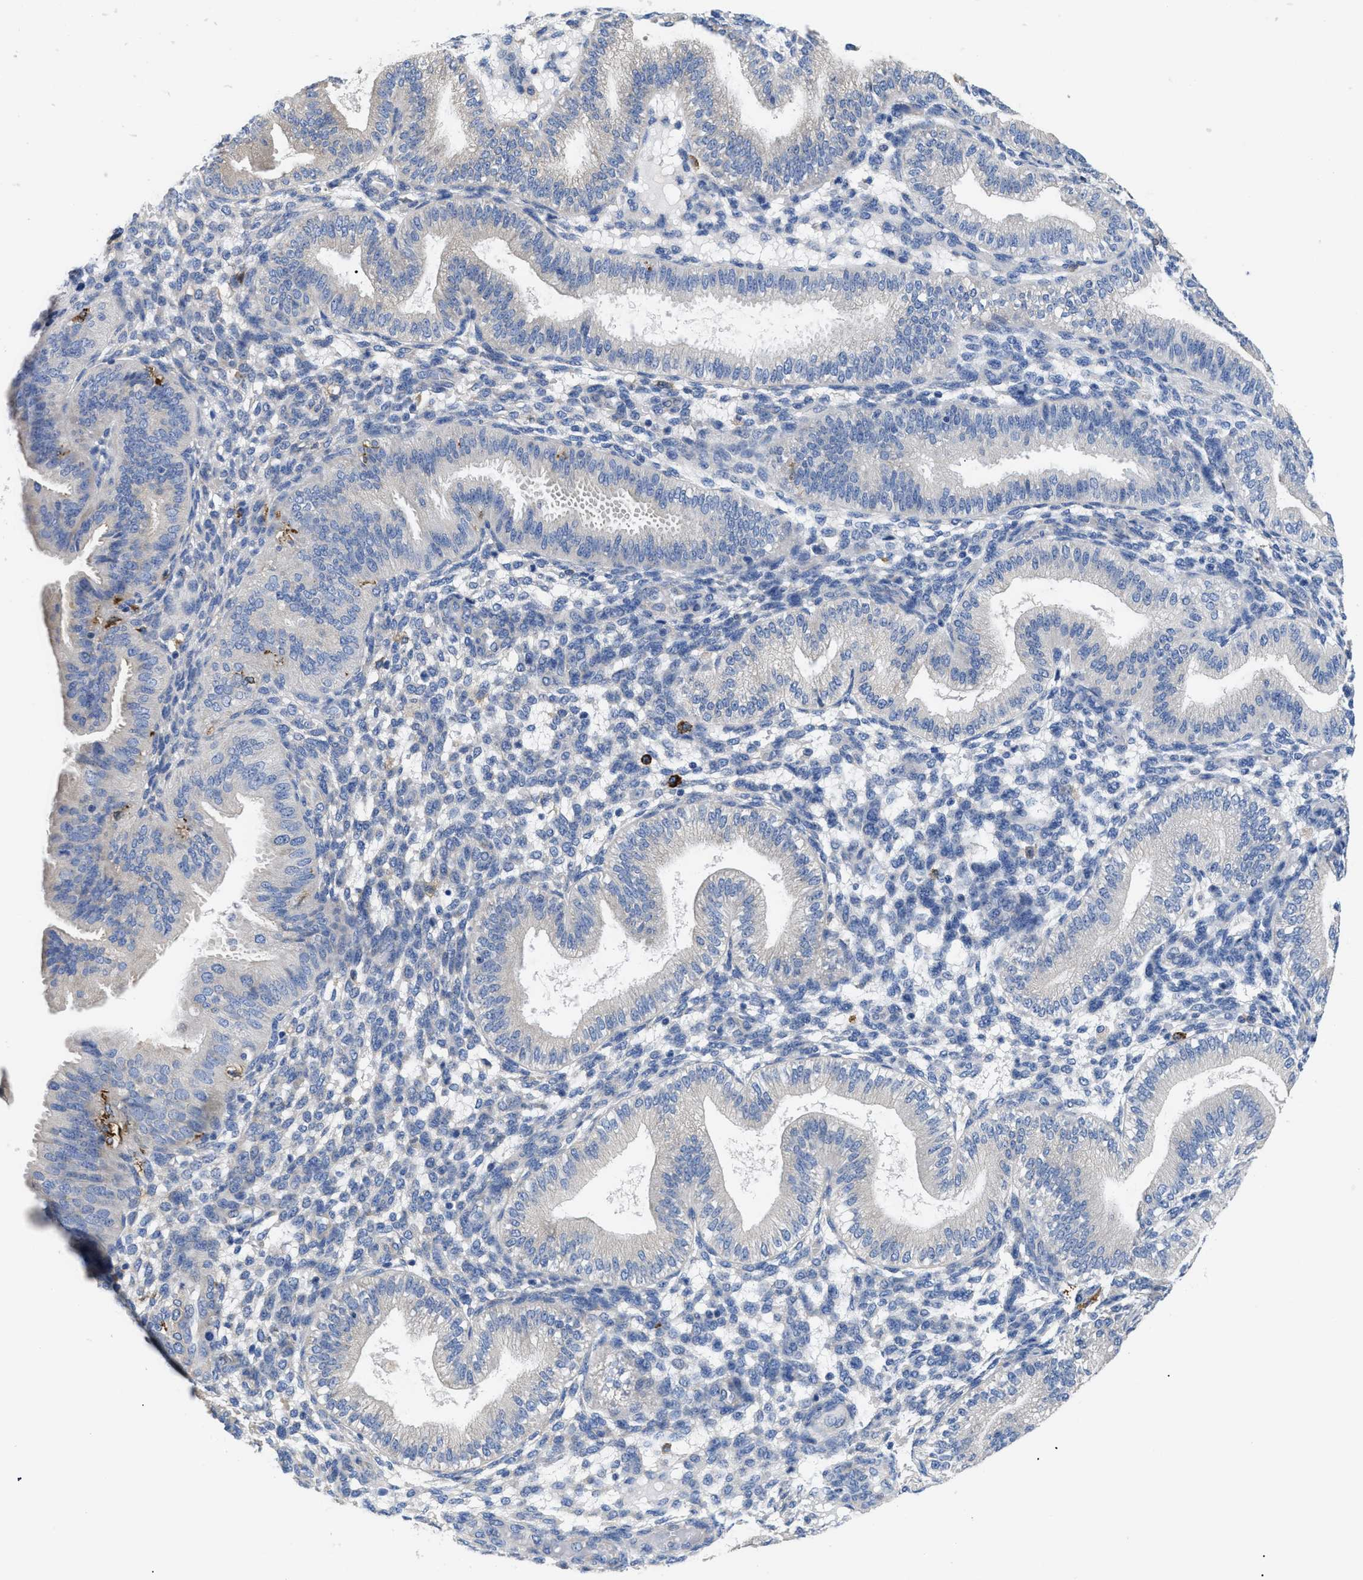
{"staining": {"intensity": "moderate", "quantity": "<25%", "location": "cytoplasmic/membranous"}, "tissue": "endometrium", "cell_type": "Cells in endometrial stroma", "image_type": "normal", "snomed": [{"axis": "morphology", "description": "Normal tissue, NOS"}, {"axis": "topography", "description": "Endometrium"}], "caption": "This photomicrograph displays immunohistochemistry staining of normal human endometrium, with low moderate cytoplasmic/membranous positivity in about <25% of cells in endometrial stroma.", "gene": "HLA", "patient": {"sex": "female", "age": 39}}